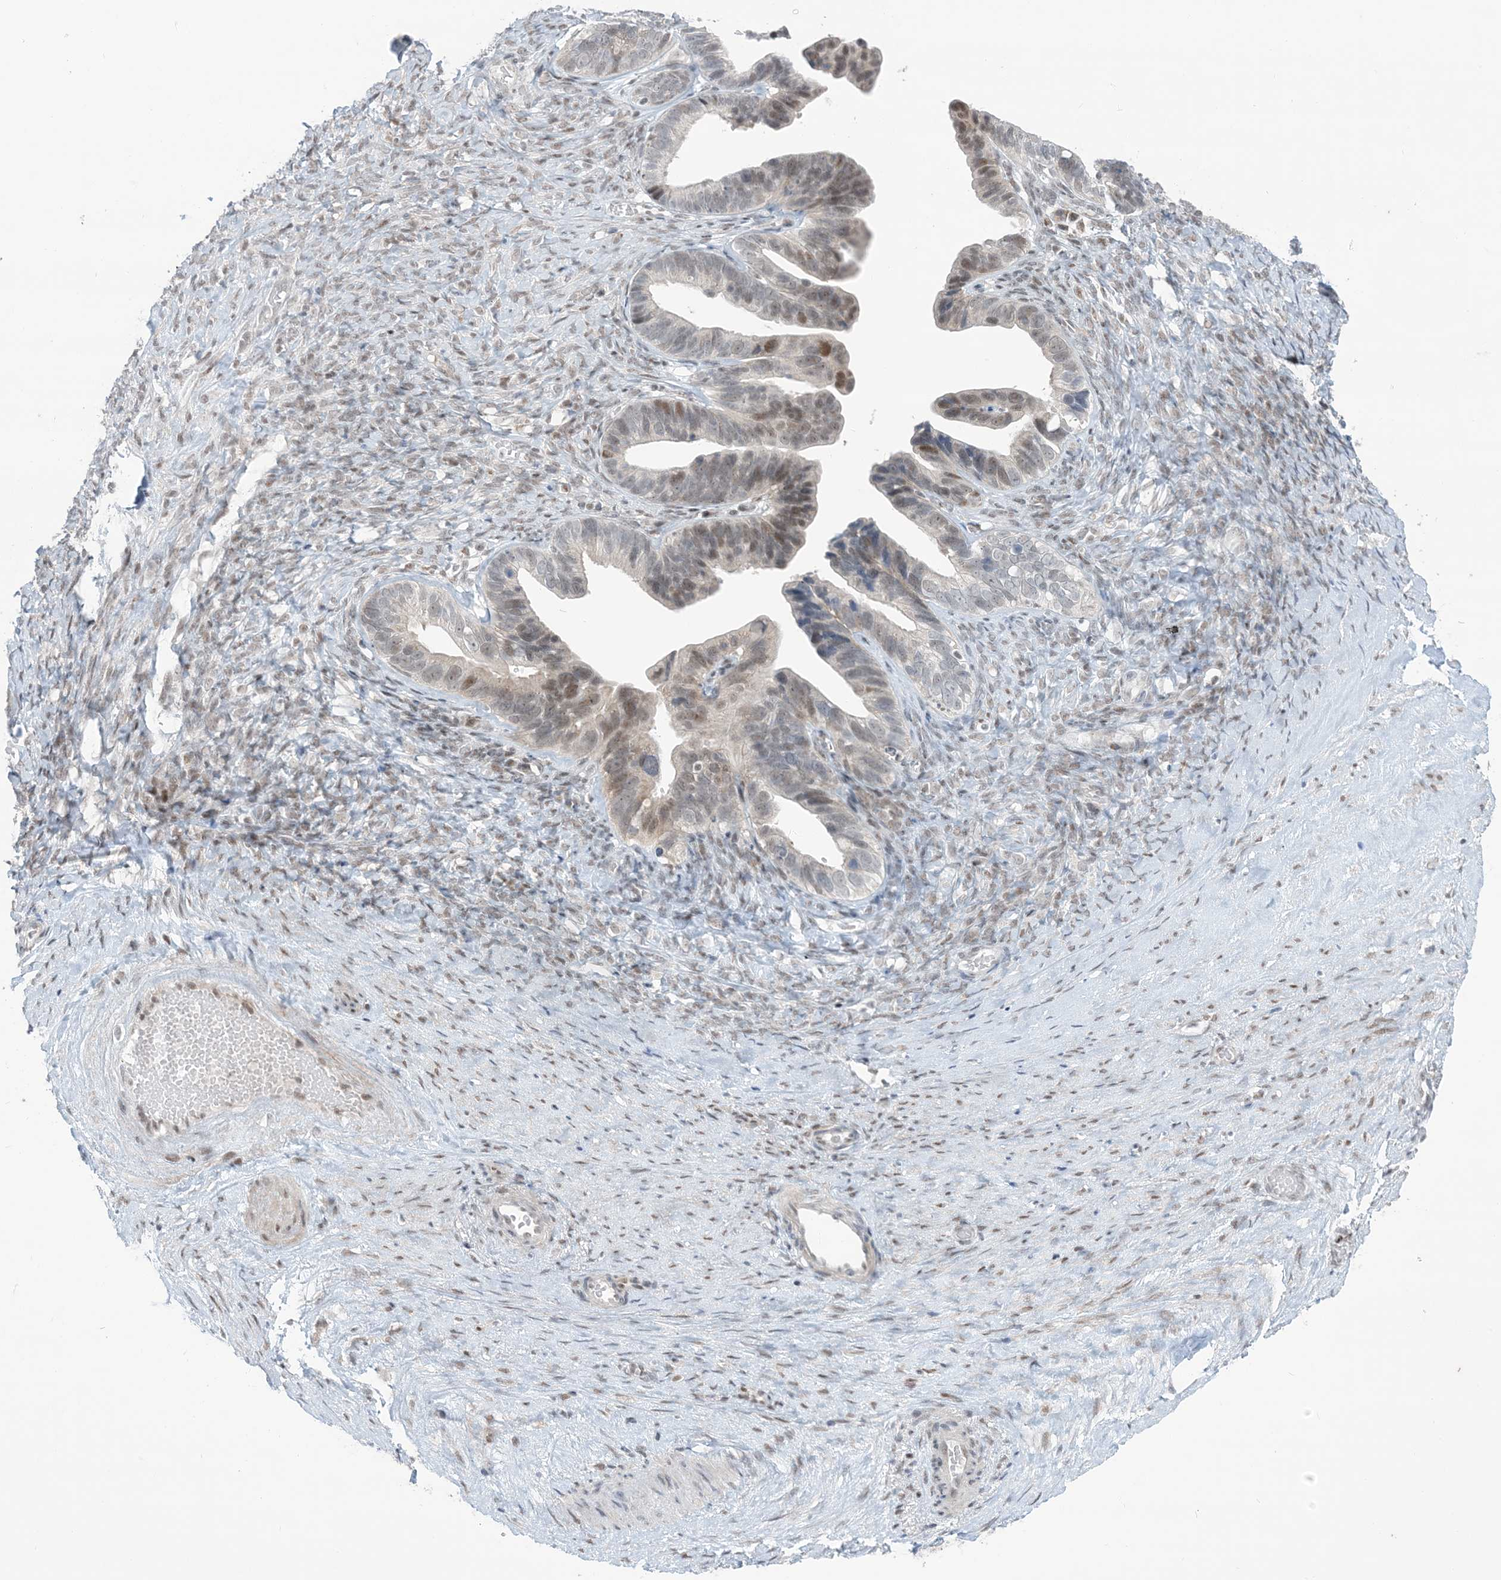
{"staining": {"intensity": "moderate", "quantity": "<25%", "location": "nuclear"}, "tissue": "ovarian cancer", "cell_type": "Tumor cells", "image_type": "cancer", "snomed": [{"axis": "morphology", "description": "Cystadenocarcinoma, serous, NOS"}, {"axis": "topography", "description": "Ovary"}], "caption": "Immunohistochemical staining of serous cystadenocarcinoma (ovarian) shows moderate nuclear protein staining in approximately <25% of tumor cells. The staining was performed using DAB (3,3'-diaminobenzidine) to visualize the protein expression in brown, while the nuclei were stained in blue with hematoxylin (Magnification: 20x).", "gene": "TFPT", "patient": {"sex": "female", "age": 56}}